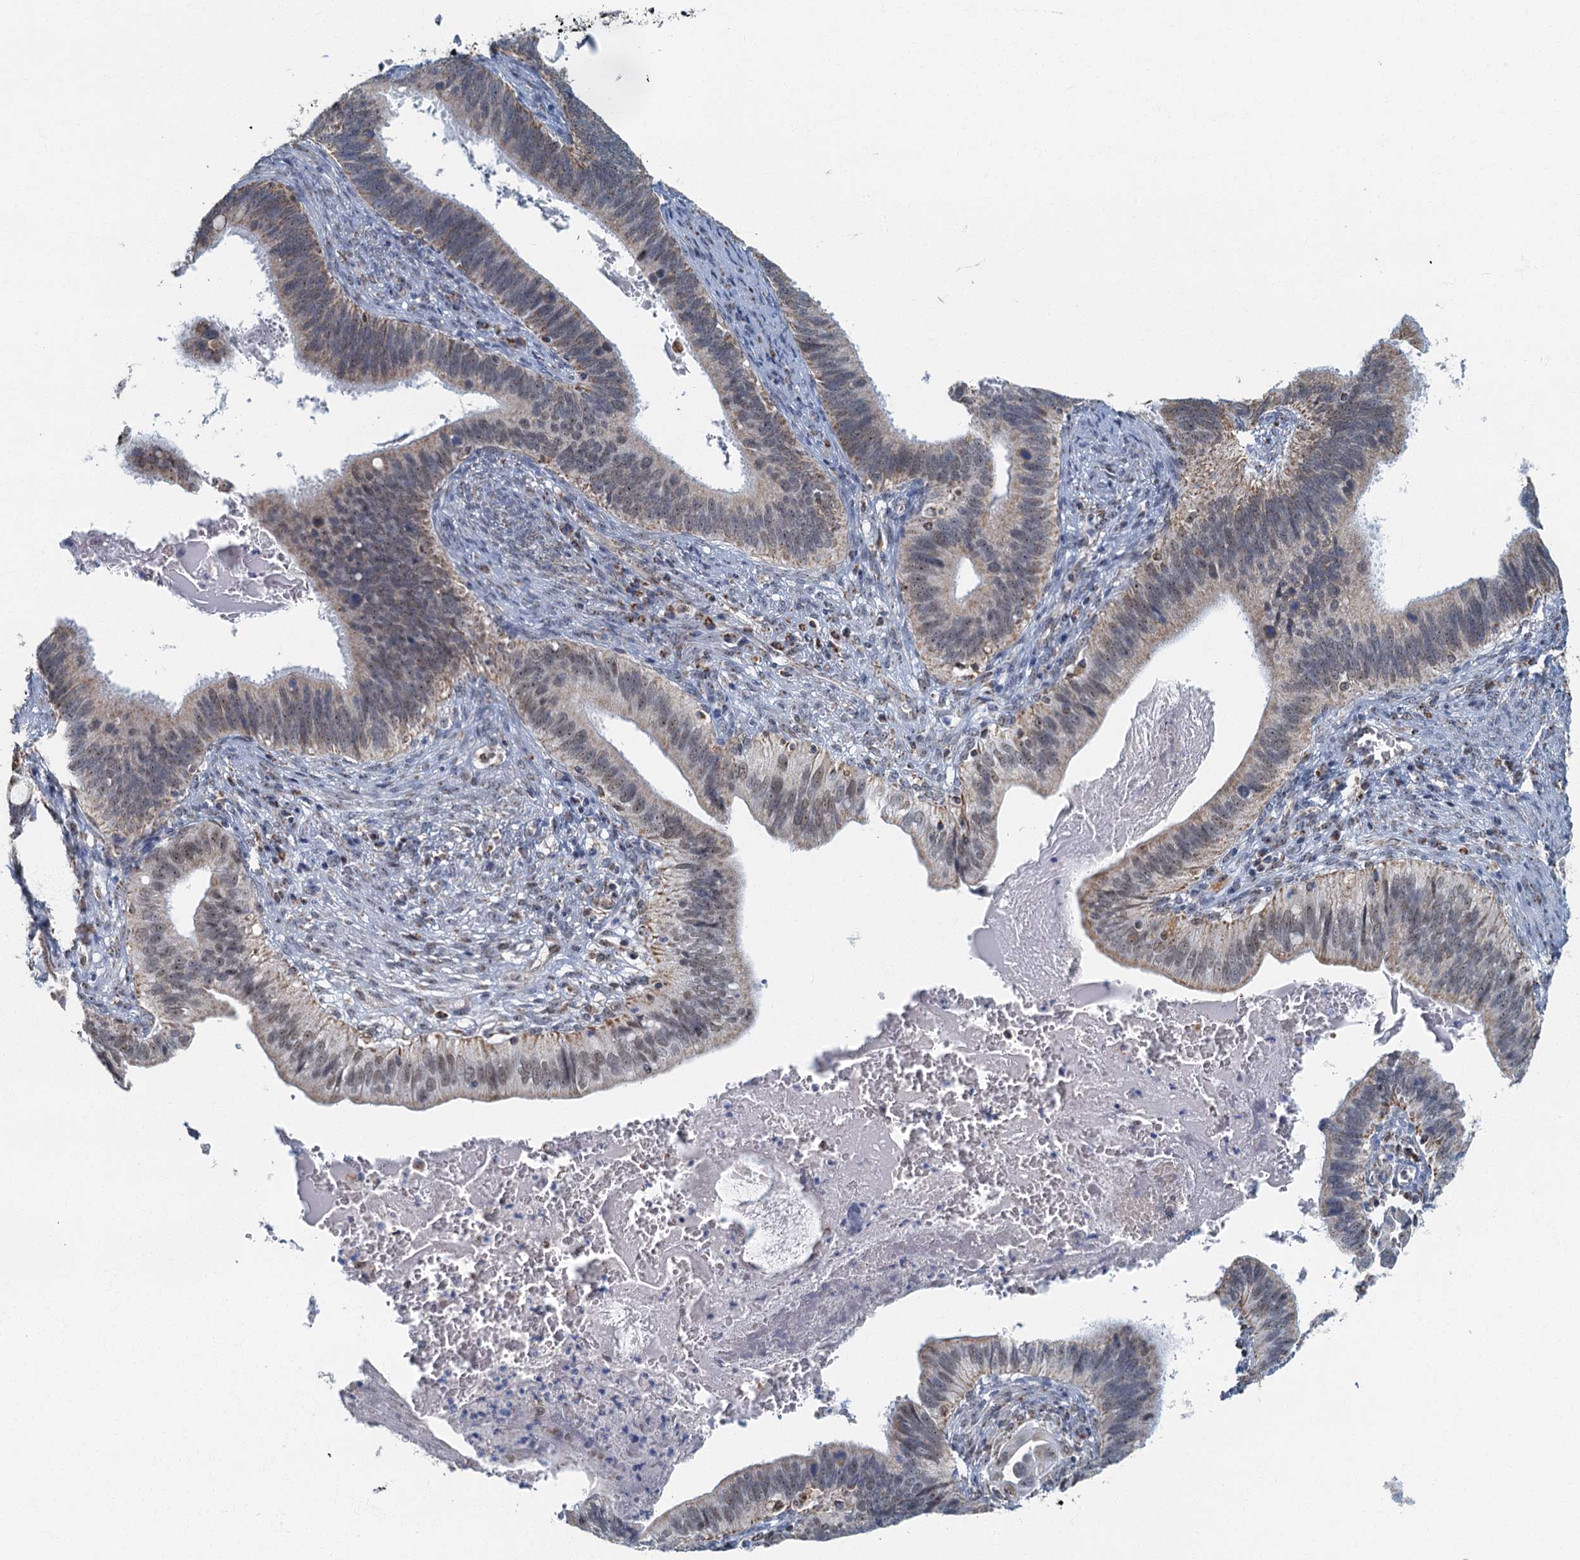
{"staining": {"intensity": "weak", "quantity": "25%-75%", "location": "cytoplasmic/membranous,nuclear"}, "tissue": "cervical cancer", "cell_type": "Tumor cells", "image_type": "cancer", "snomed": [{"axis": "morphology", "description": "Adenocarcinoma, NOS"}, {"axis": "topography", "description": "Cervix"}], "caption": "This image displays immunohistochemistry (IHC) staining of cervical cancer (adenocarcinoma), with low weak cytoplasmic/membranous and nuclear expression in about 25%-75% of tumor cells.", "gene": "RAD9B", "patient": {"sex": "female", "age": 42}}